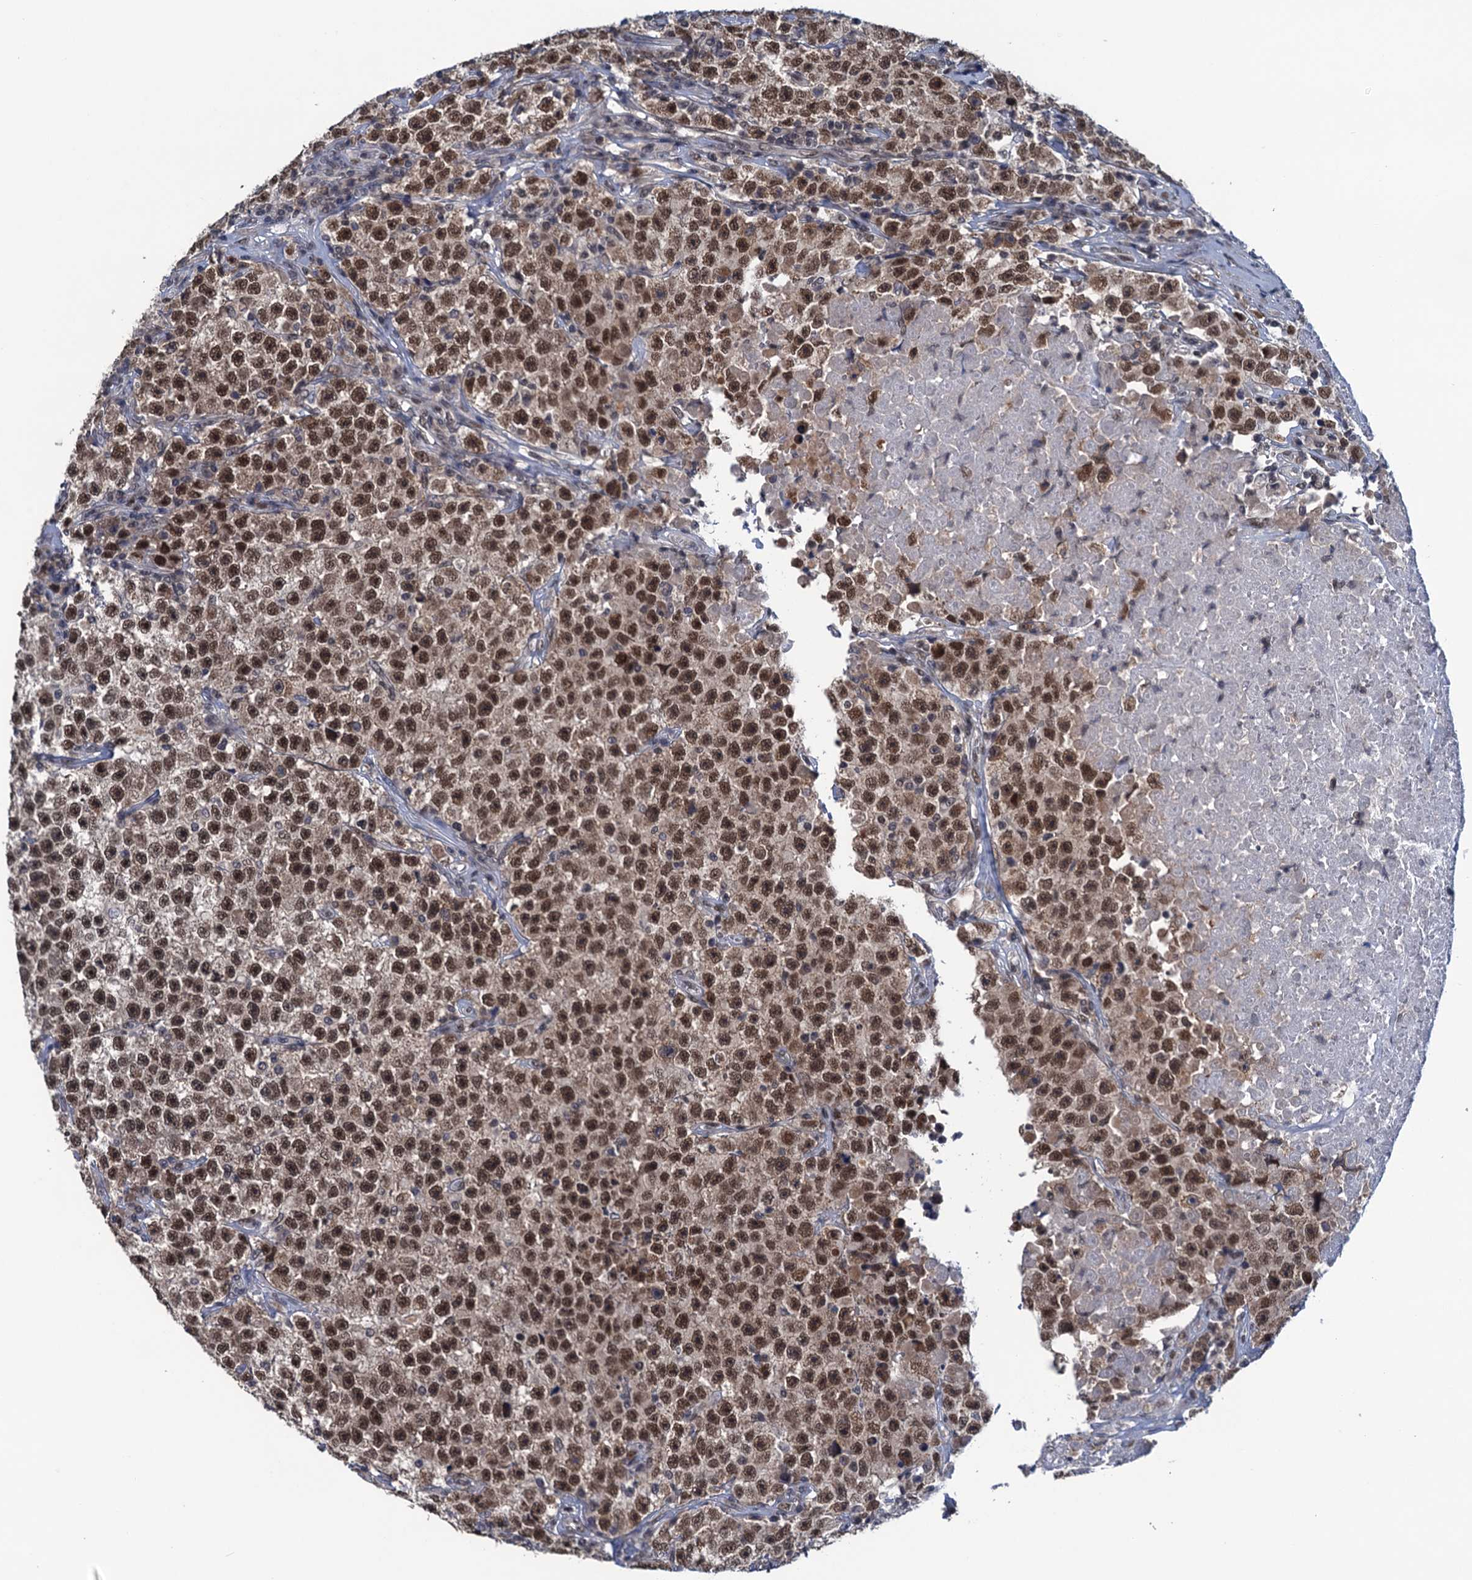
{"staining": {"intensity": "strong", "quantity": ">75%", "location": "nuclear"}, "tissue": "testis cancer", "cell_type": "Tumor cells", "image_type": "cancer", "snomed": [{"axis": "morphology", "description": "Seminoma, NOS"}, {"axis": "topography", "description": "Testis"}], "caption": "Testis cancer stained with a protein marker shows strong staining in tumor cells.", "gene": "SAE1", "patient": {"sex": "male", "age": 22}}